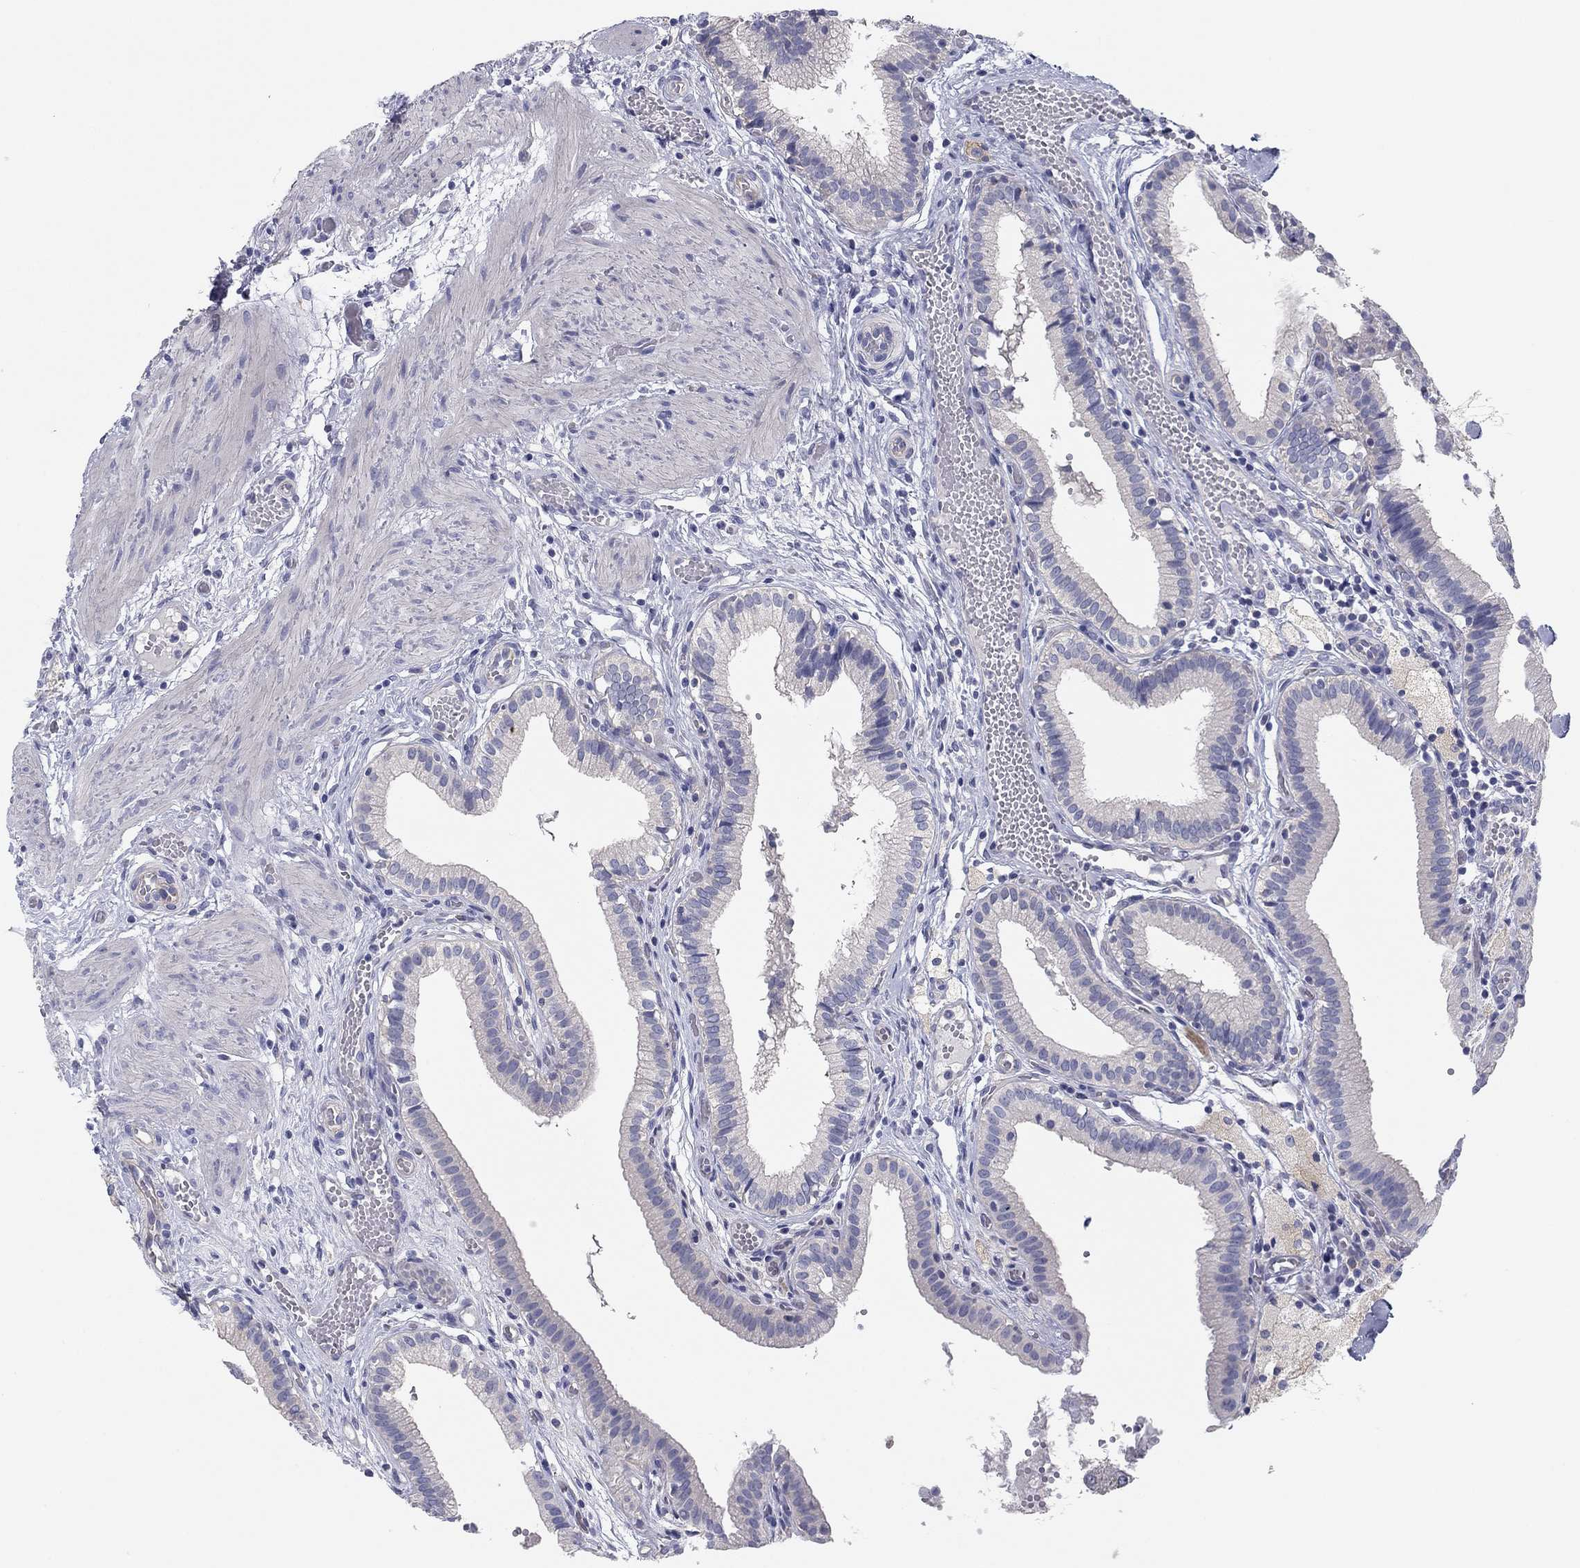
{"staining": {"intensity": "negative", "quantity": "none", "location": "none"}, "tissue": "gallbladder", "cell_type": "Glandular cells", "image_type": "normal", "snomed": [{"axis": "morphology", "description": "Normal tissue, NOS"}, {"axis": "topography", "description": "Gallbladder"}], "caption": "High power microscopy histopathology image of an immunohistochemistry photomicrograph of unremarkable gallbladder, revealing no significant expression in glandular cells.", "gene": "SEPTIN3", "patient": {"sex": "female", "age": 24}}